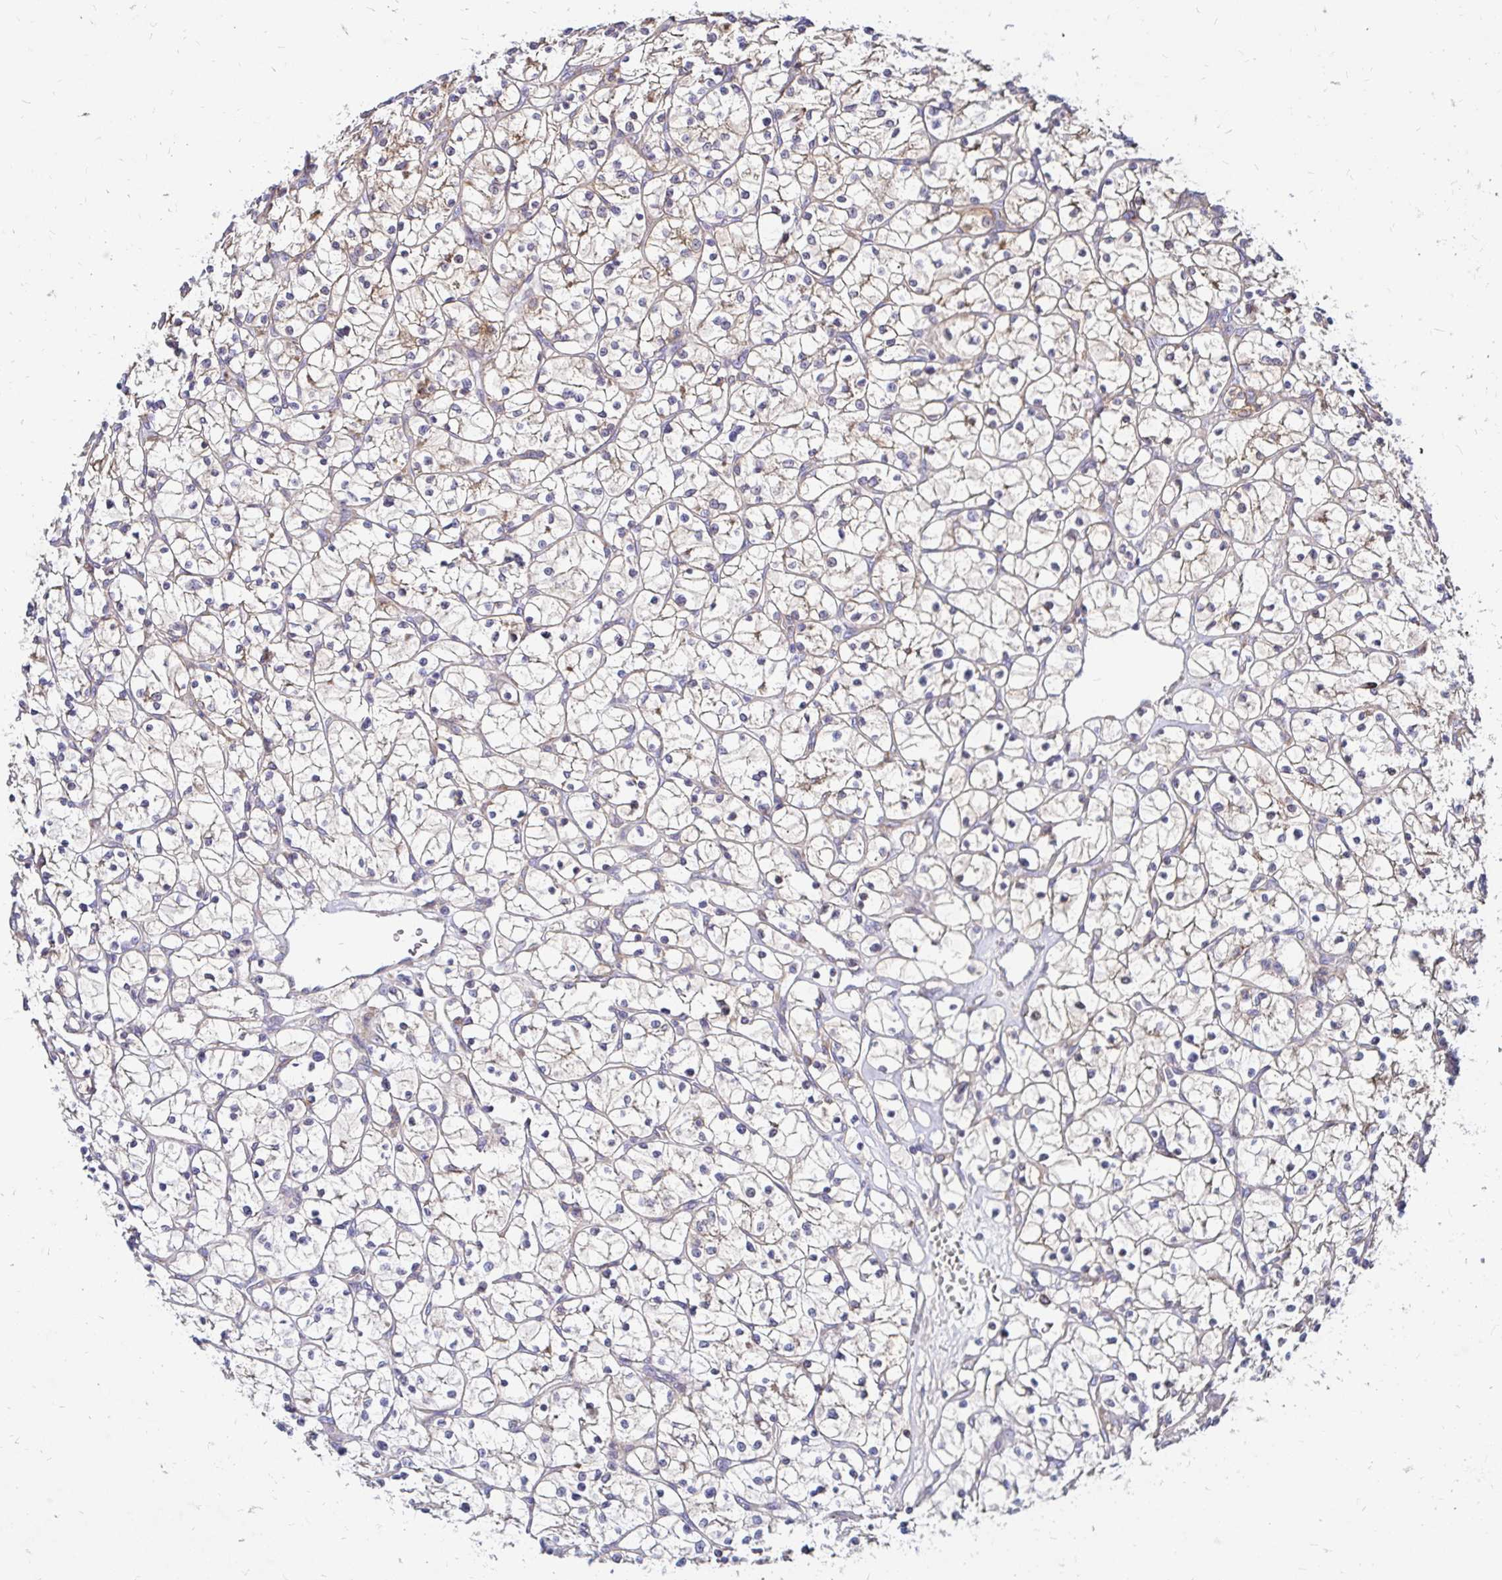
{"staining": {"intensity": "weak", "quantity": "<25%", "location": "cytoplasmic/membranous"}, "tissue": "renal cancer", "cell_type": "Tumor cells", "image_type": "cancer", "snomed": [{"axis": "morphology", "description": "Adenocarcinoma, NOS"}, {"axis": "topography", "description": "Kidney"}], "caption": "Renal adenocarcinoma stained for a protein using IHC displays no positivity tumor cells.", "gene": "IDUA", "patient": {"sex": "female", "age": 64}}